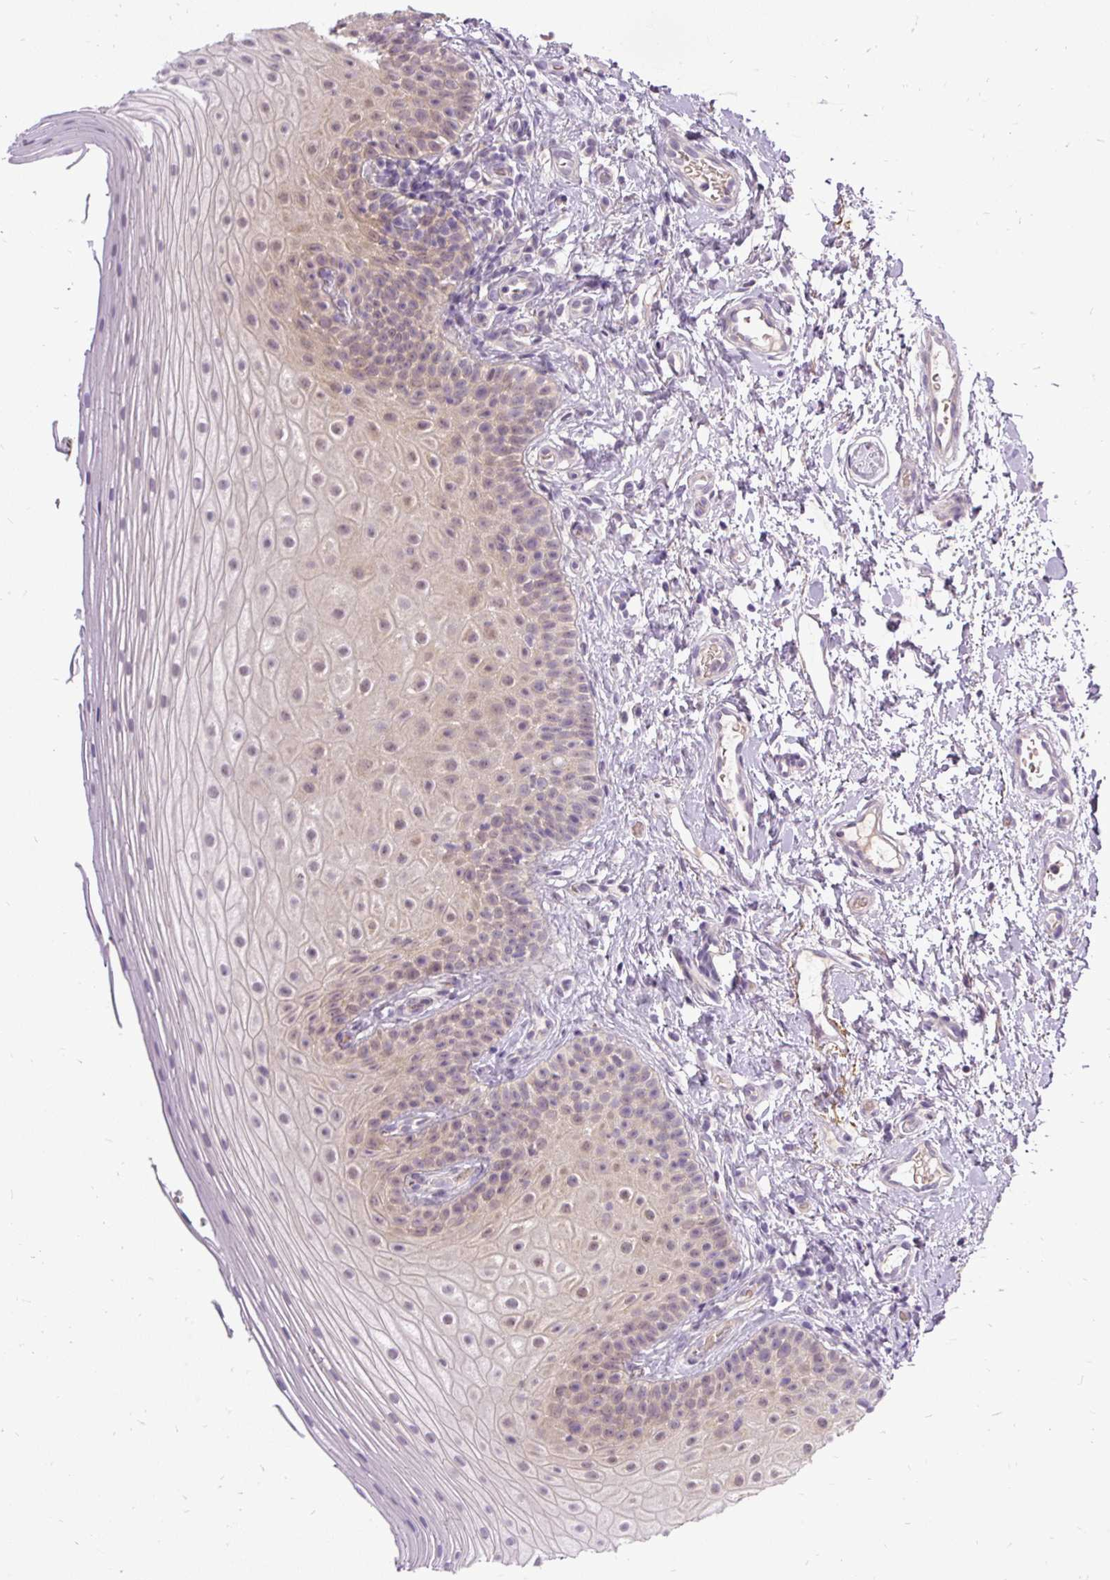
{"staining": {"intensity": "strong", "quantity": "<25%", "location": "cytoplasmic/membranous"}, "tissue": "oral mucosa", "cell_type": "Squamous epithelial cells", "image_type": "normal", "snomed": [{"axis": "morphology", "description": "Normal tissue, NOS"}, {"axis": "topography", "description": "Oral tissue"}], "caption": "Oral mucosa was stained to show a protein in brown. There is medium levels of strong cytoplasmic/membranous staining in approximately <25% of squamous epithelial cells.", "gene": "FAM117B", "patient": {"sex": "male", "age": 75}}